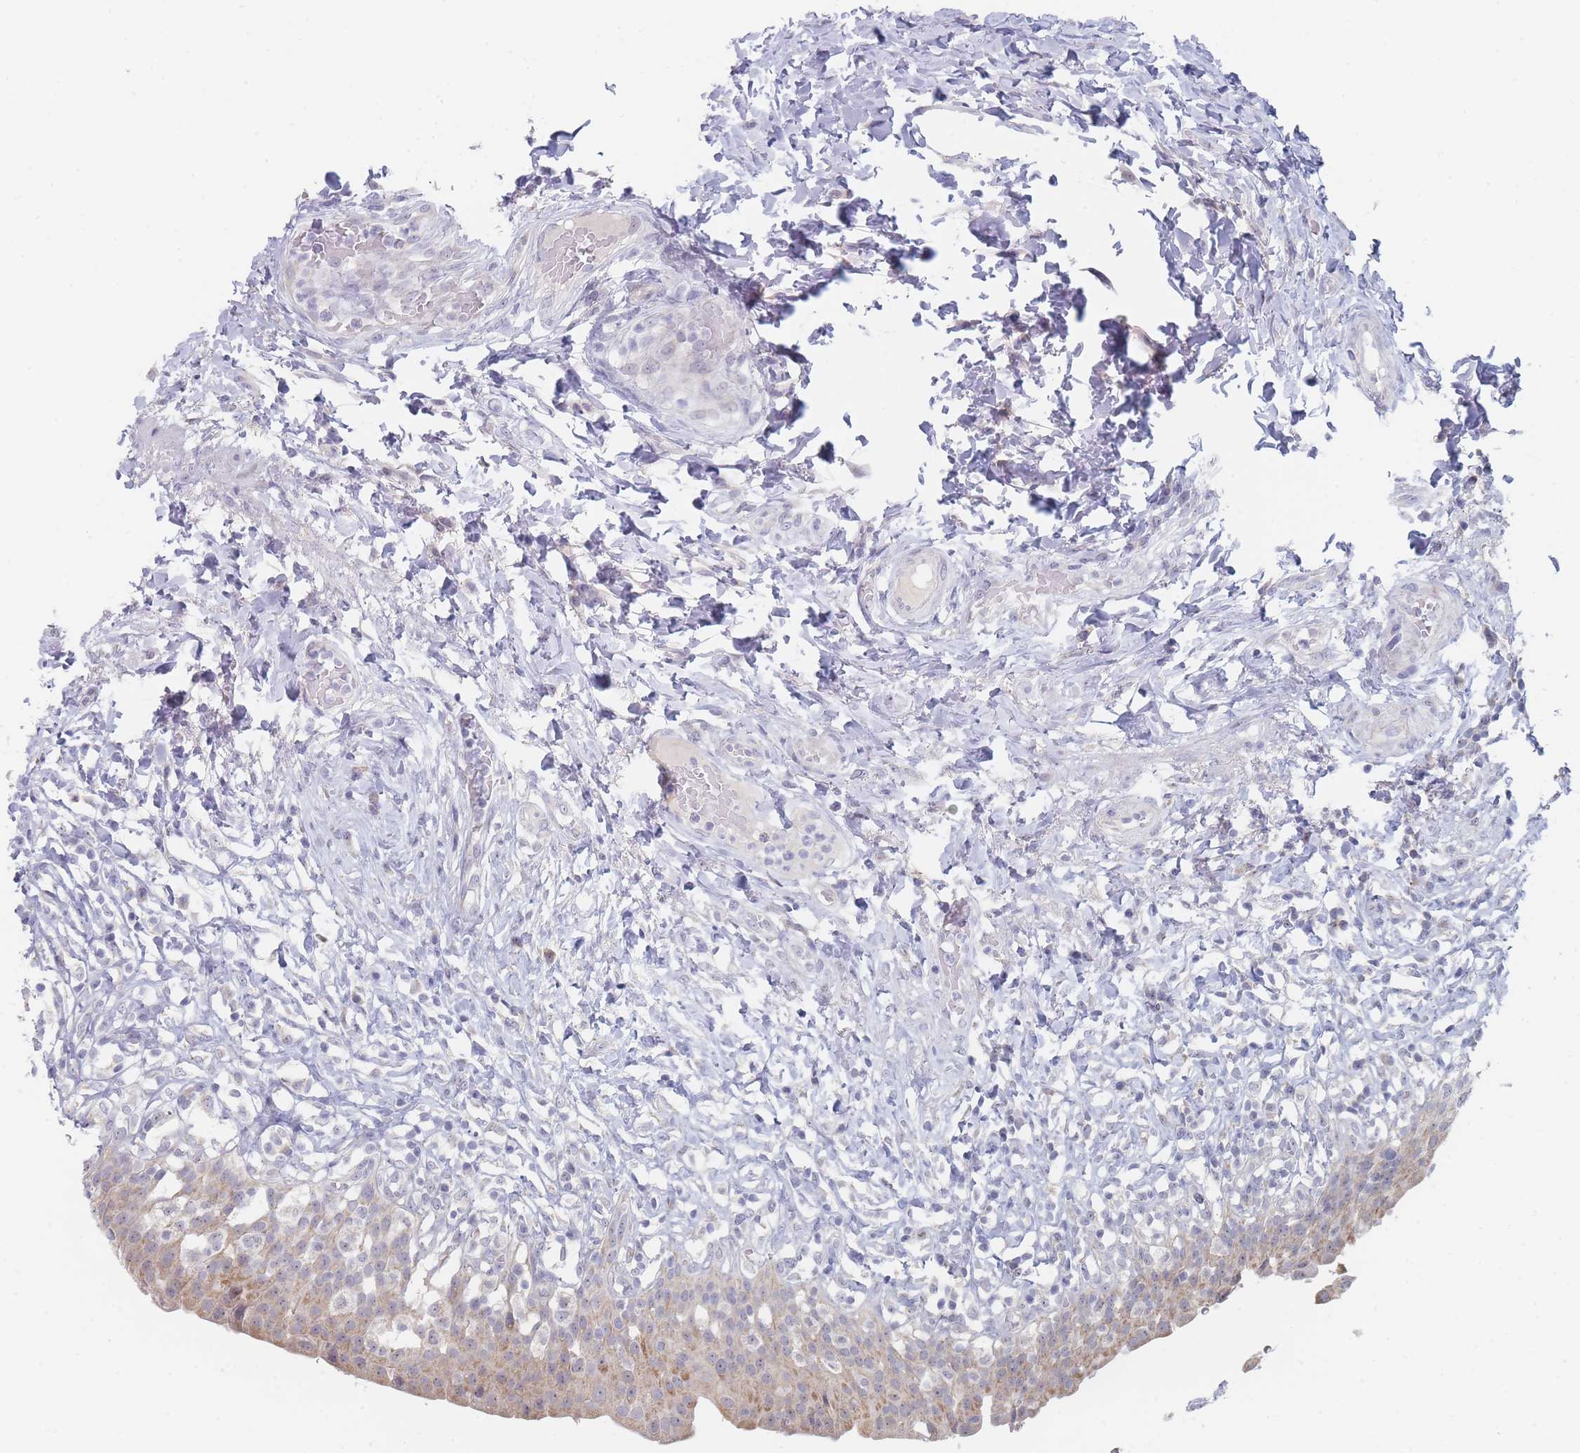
{"staining": {"intensity": "moderate", "quantity": "<25%", "location": "cytoplasmic/membranous"}, "tissue": "urinary bladder", "cell_type": "Urothelial cells", "image_type": "normal", "snomed": [{"axis": "morphology", "description": "Normal tissue, NOS"}, {"axis": "morphology", "description": "Inflammation, NOS"}, {"axis": "topography", "description": "Urinary bladder"}], "caption": "Human urinary bladder stained for a protein (brown) displays moderate cytoplasmic/membranous positive positivity in approximately <25% of urothelial cells.", "gene": "RNF8", "patient": {"sex": "male", "age": 64}}